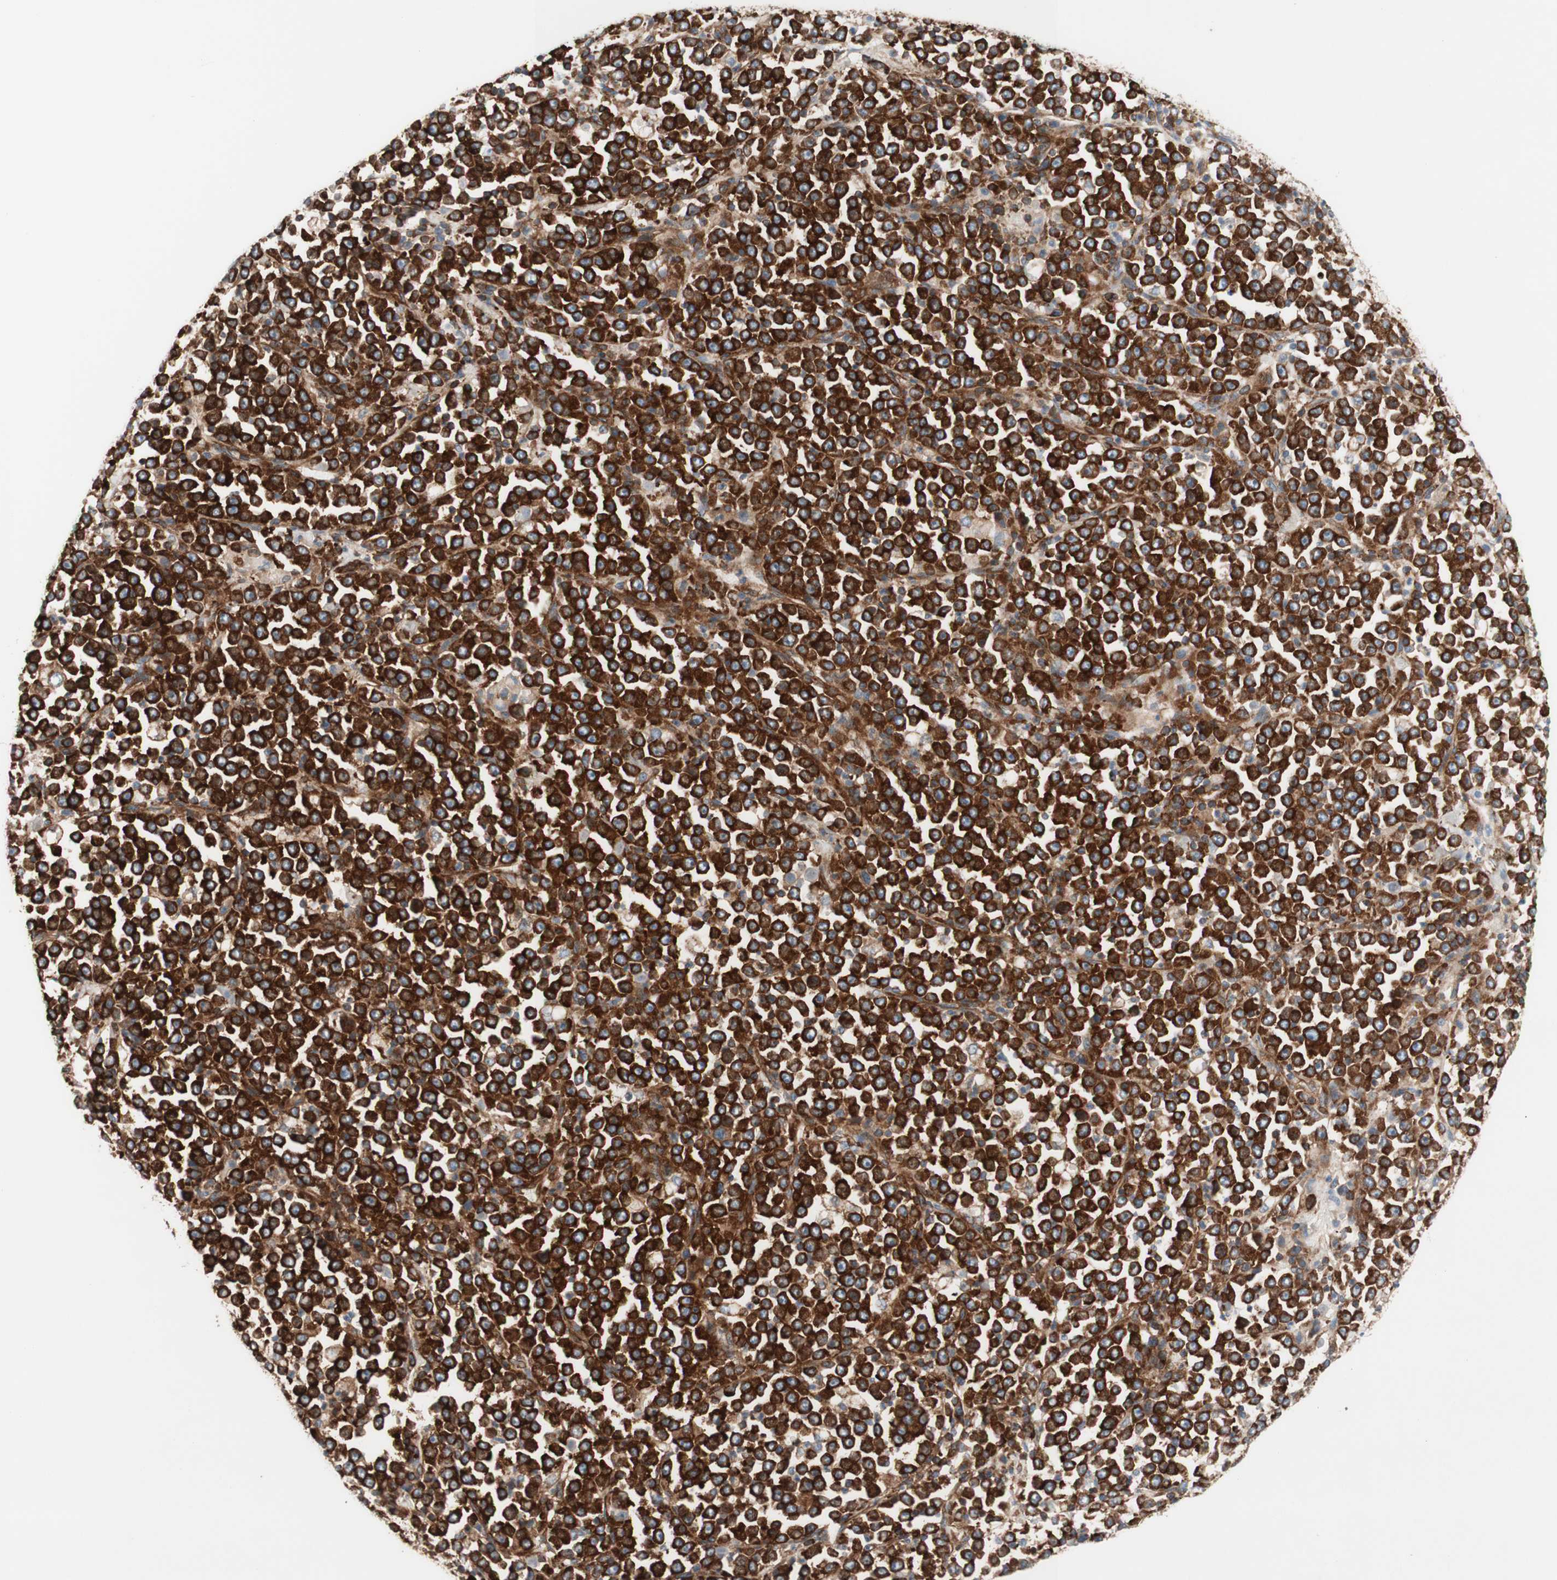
{"staining": {"intensity": "strong", "quantity": ">75%", "location": "cytoplasmic/membranous"}, "tissue": "stomach cancer", "cell_type": "Tumor cells", "image_type": "cancer", "snomed": [{"axis": "morphology", "description": "Normal tissue, NOS"}, {"axis": "morphology", "description": "Adenocarcinoma, NOS"}, {"axis": "topography", "description": "Stomach, upper"}, {"axis": "topography", "description": "Stomach"}], "caption": "Stomach adenocarcinoma stained for a protein exhibits strong cytoplasmic/membranous positivity in tumor cells.", "gene": "CCN4", "patient": {"sex": "male", "age": 59}}